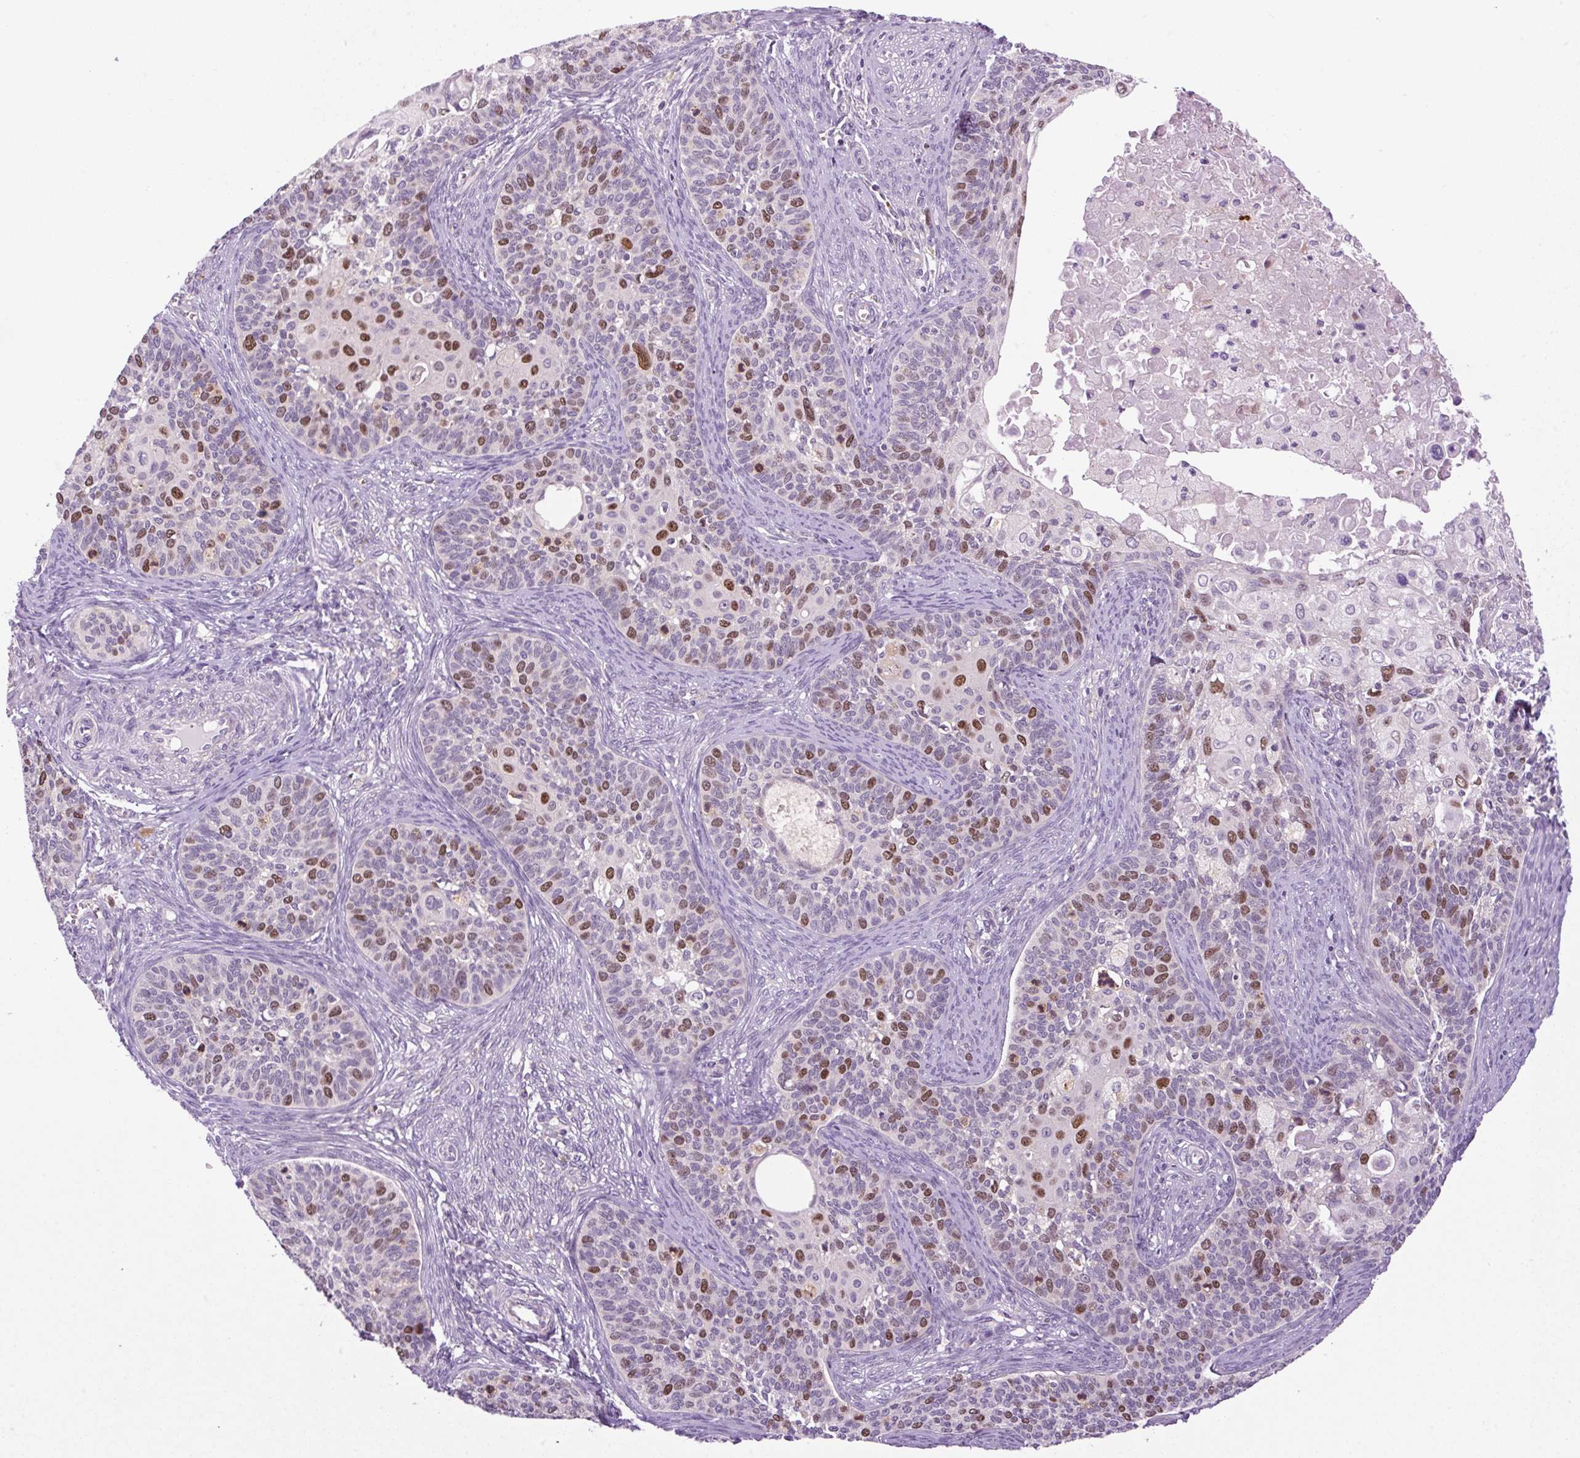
{"staining": {"intensity": "moderate", "quantity": "25%-75%", "location": "nuclear"}, "tissue": "cervical cancer", "cell_type": "Tumor cells", "image_type": "cancer", "snomed": [{"axis": "morphology", "description": "Squamous cell carcinoma, NOS"}, {"axis": "topography", "description": "Cervix"}], "caption": "Protein staining displays moderate nuclear staining in about 25%-75% of tumor cells in cervical squamous cell carcinoma.", "gene": "KIFC1", "patient": {"sex": "female", "age": 33}}